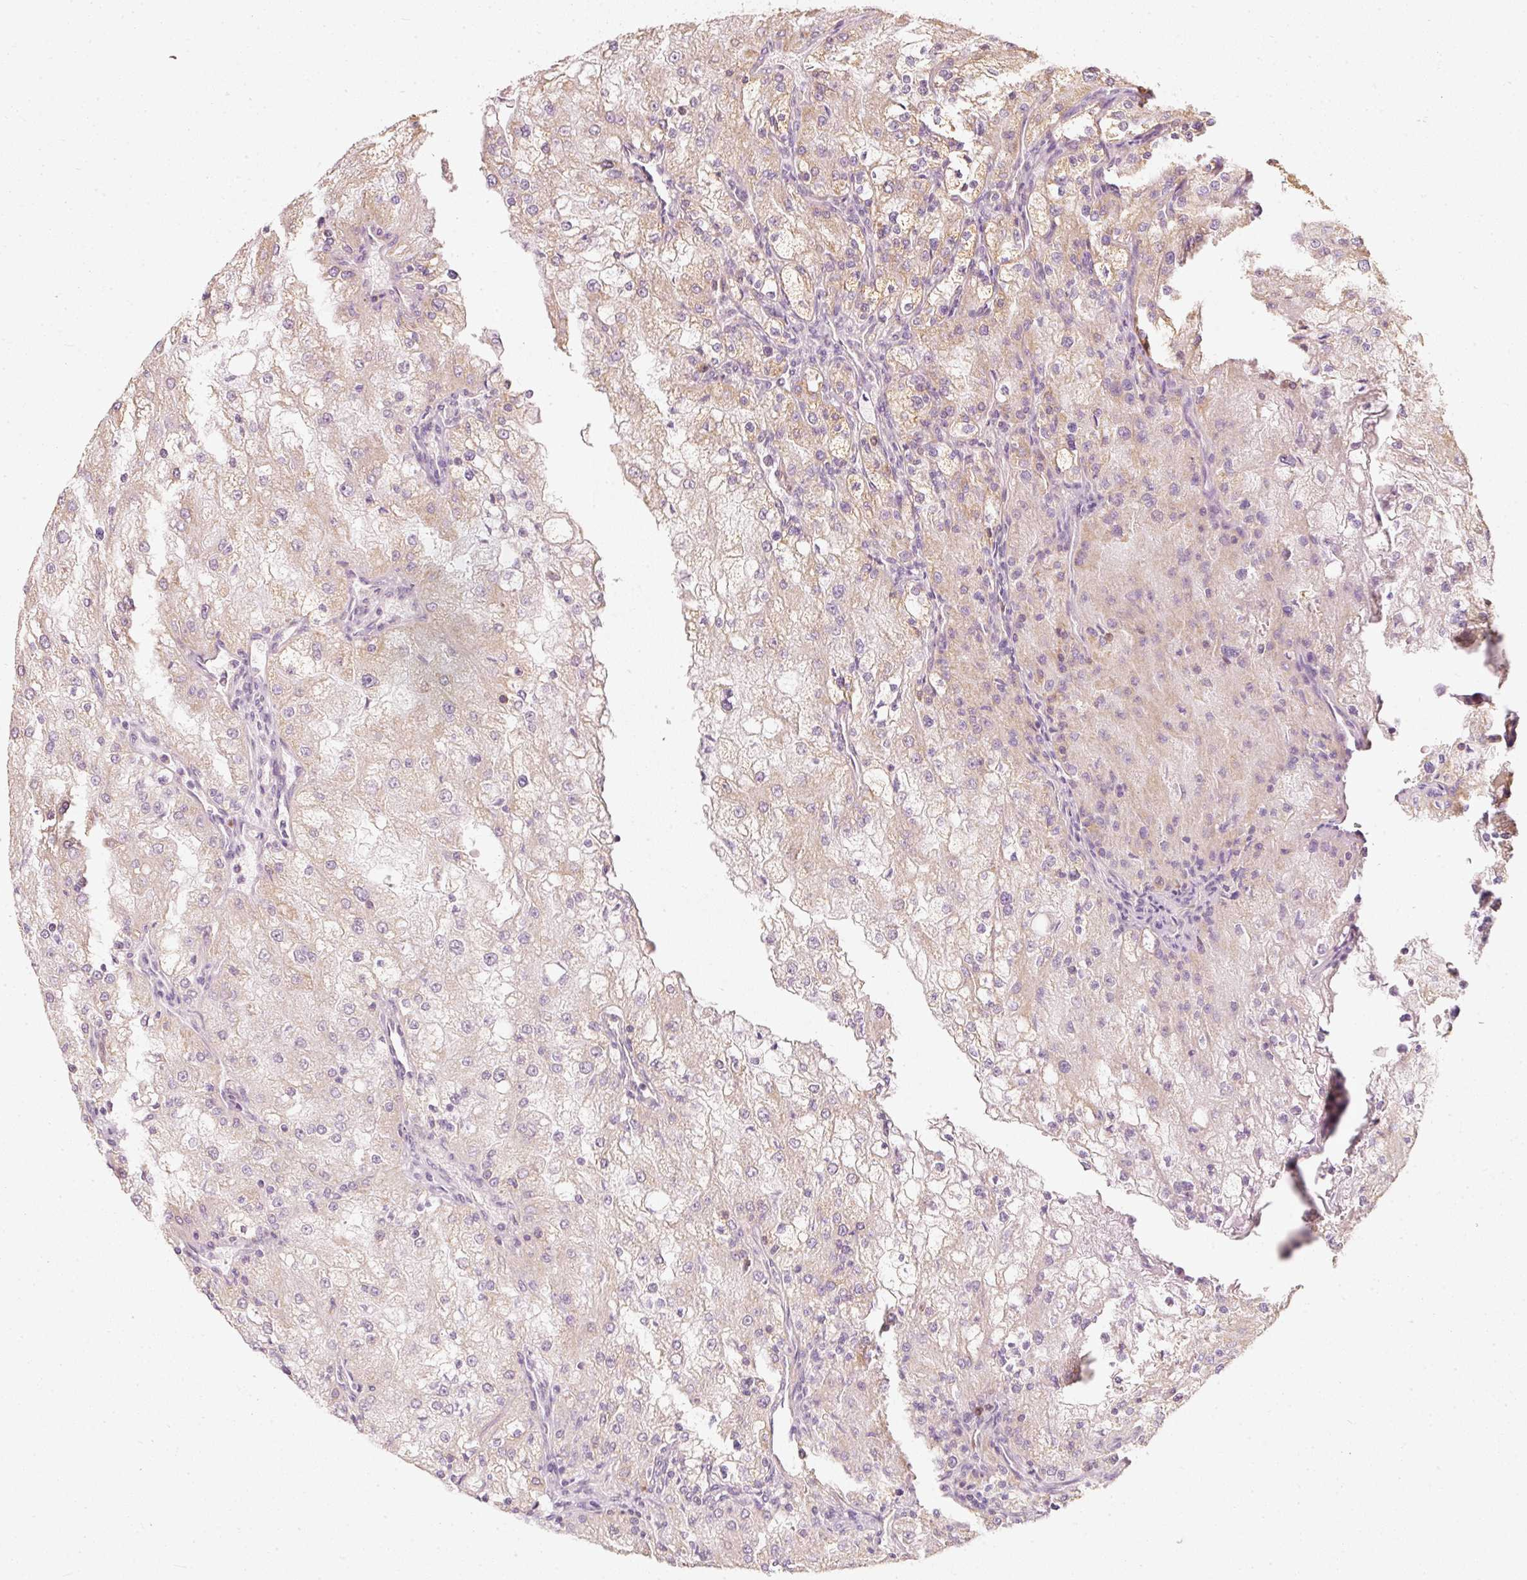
{"staining": {"intensity": "moderate", "quantity": "25%-75%", "location": "cytoplasmic/membranous"}, "tissue": "renal cancer", "cell_type": "Tumor cells", "image_type": "cancer", "snomed": [{"axis": "morphology", "description": "Adenocarcinoma, NOS"}, {"axis": "topography", "description": "Kidney"}], "caption": "DAB (3,3'-diaminobenzidine) immunohistochemical staining of adenocarcinoma (renal) displays moderate cytoplasmic/membranous protein expression in approximately 25%-75% of tumor cells.", "gene": "DUT", "patient": {"sex": "female", "age": 74}}